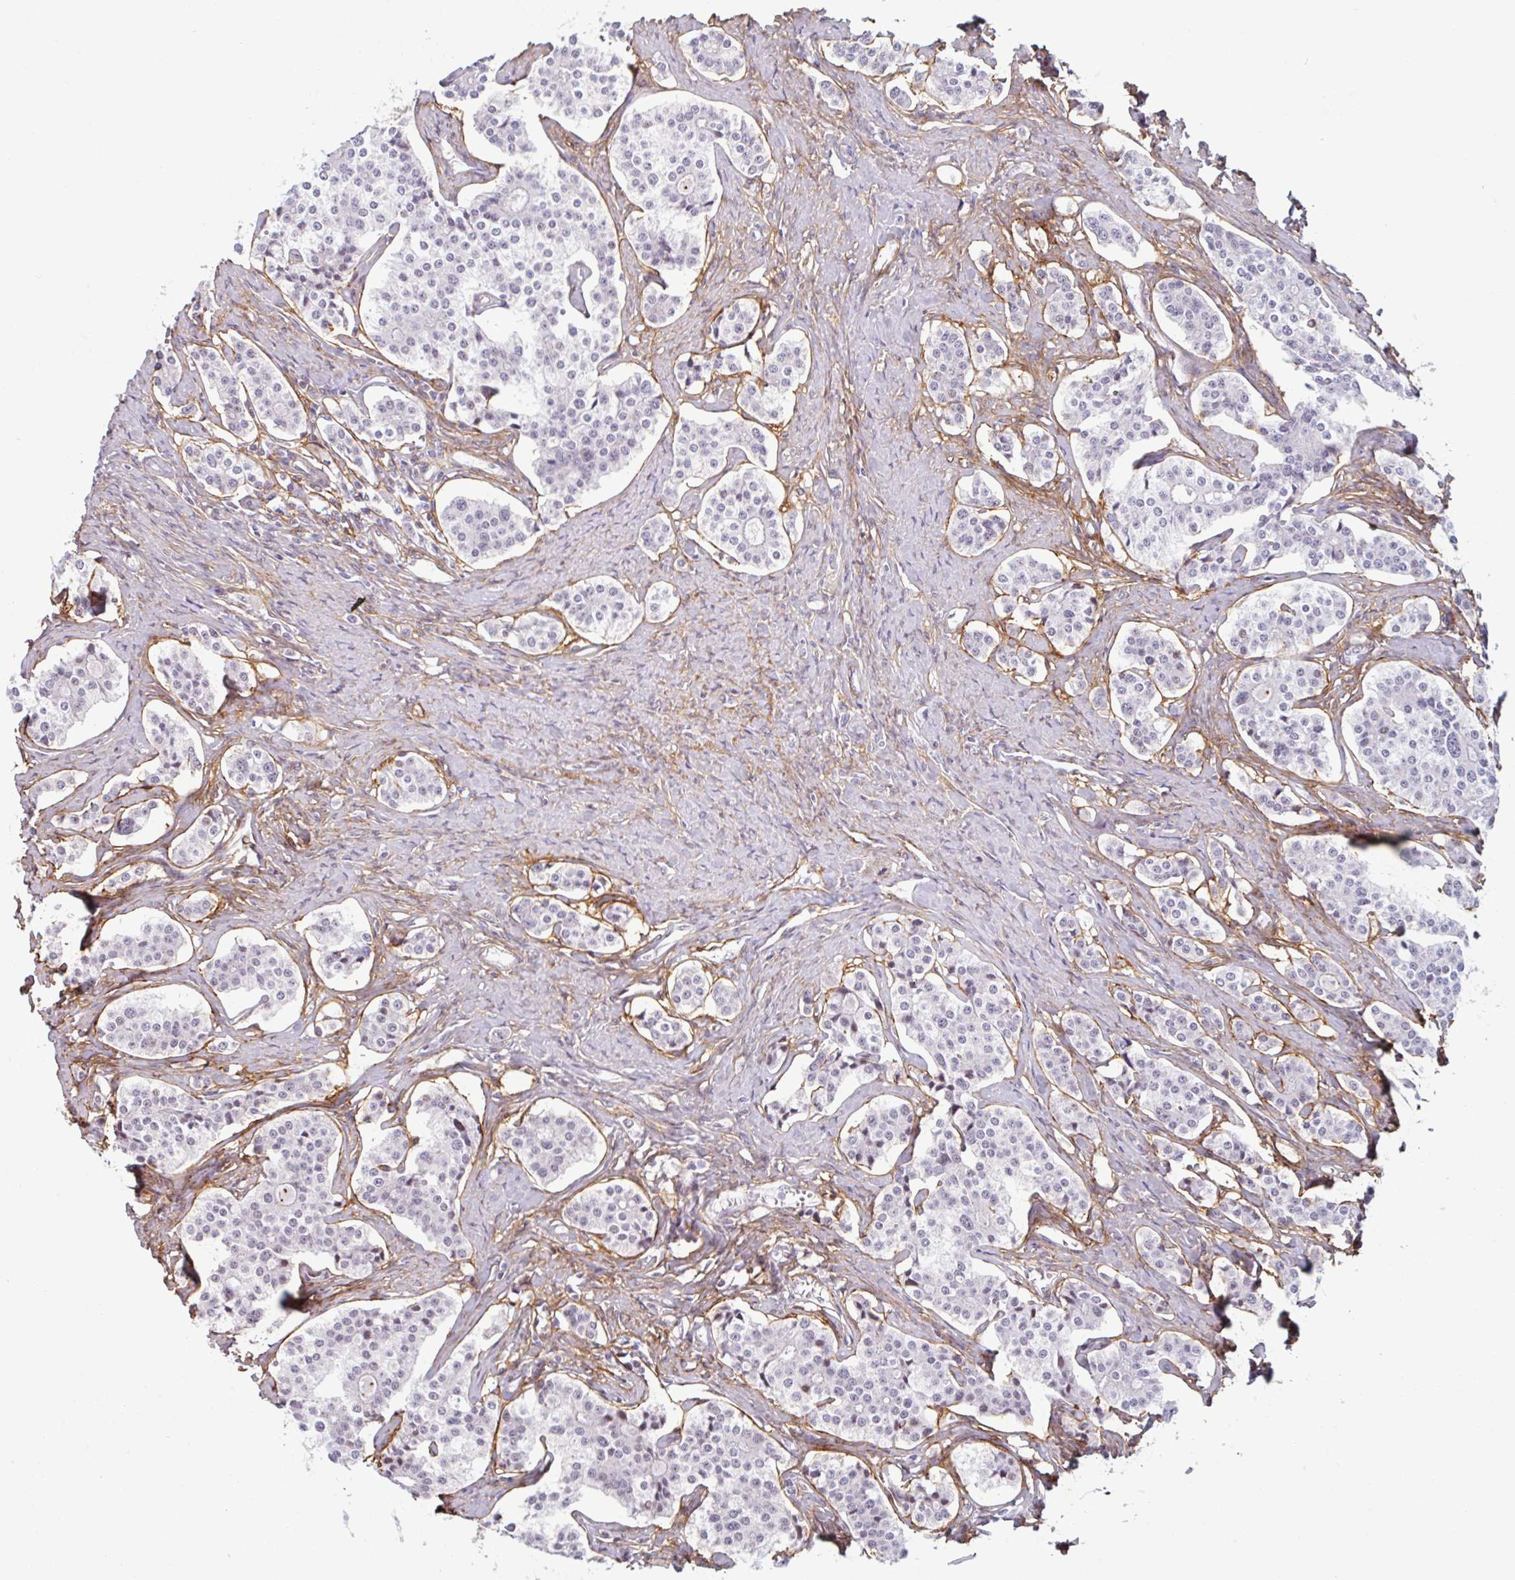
{"staining": {"intensity": "negative", "quantity": "none", "location": "none"}, "tissue": "carcinoid", "cell_type": "Tumor cells", "image_type": "cancer", "snomed": [{"axis": "morphology", "description": "Carcinoid, malignant, NOS"}, {"axis": "topography", "description": "Small intestine"}], "caption": "High magnification brightfield microscopy of carcinoid stained with DAB (brown) and counterstained with hematoxylin (blue): tumor cells show no significant staining. (Stains: DAB (3,3'-diaminobenzidine) immunohistochemistry (IHC) with hematoxylin counter stain, Microscopy: brightfield microscopy at high magnification).", "gene": "TMEM119", "patient": {"sex": "male", "age": 63}}